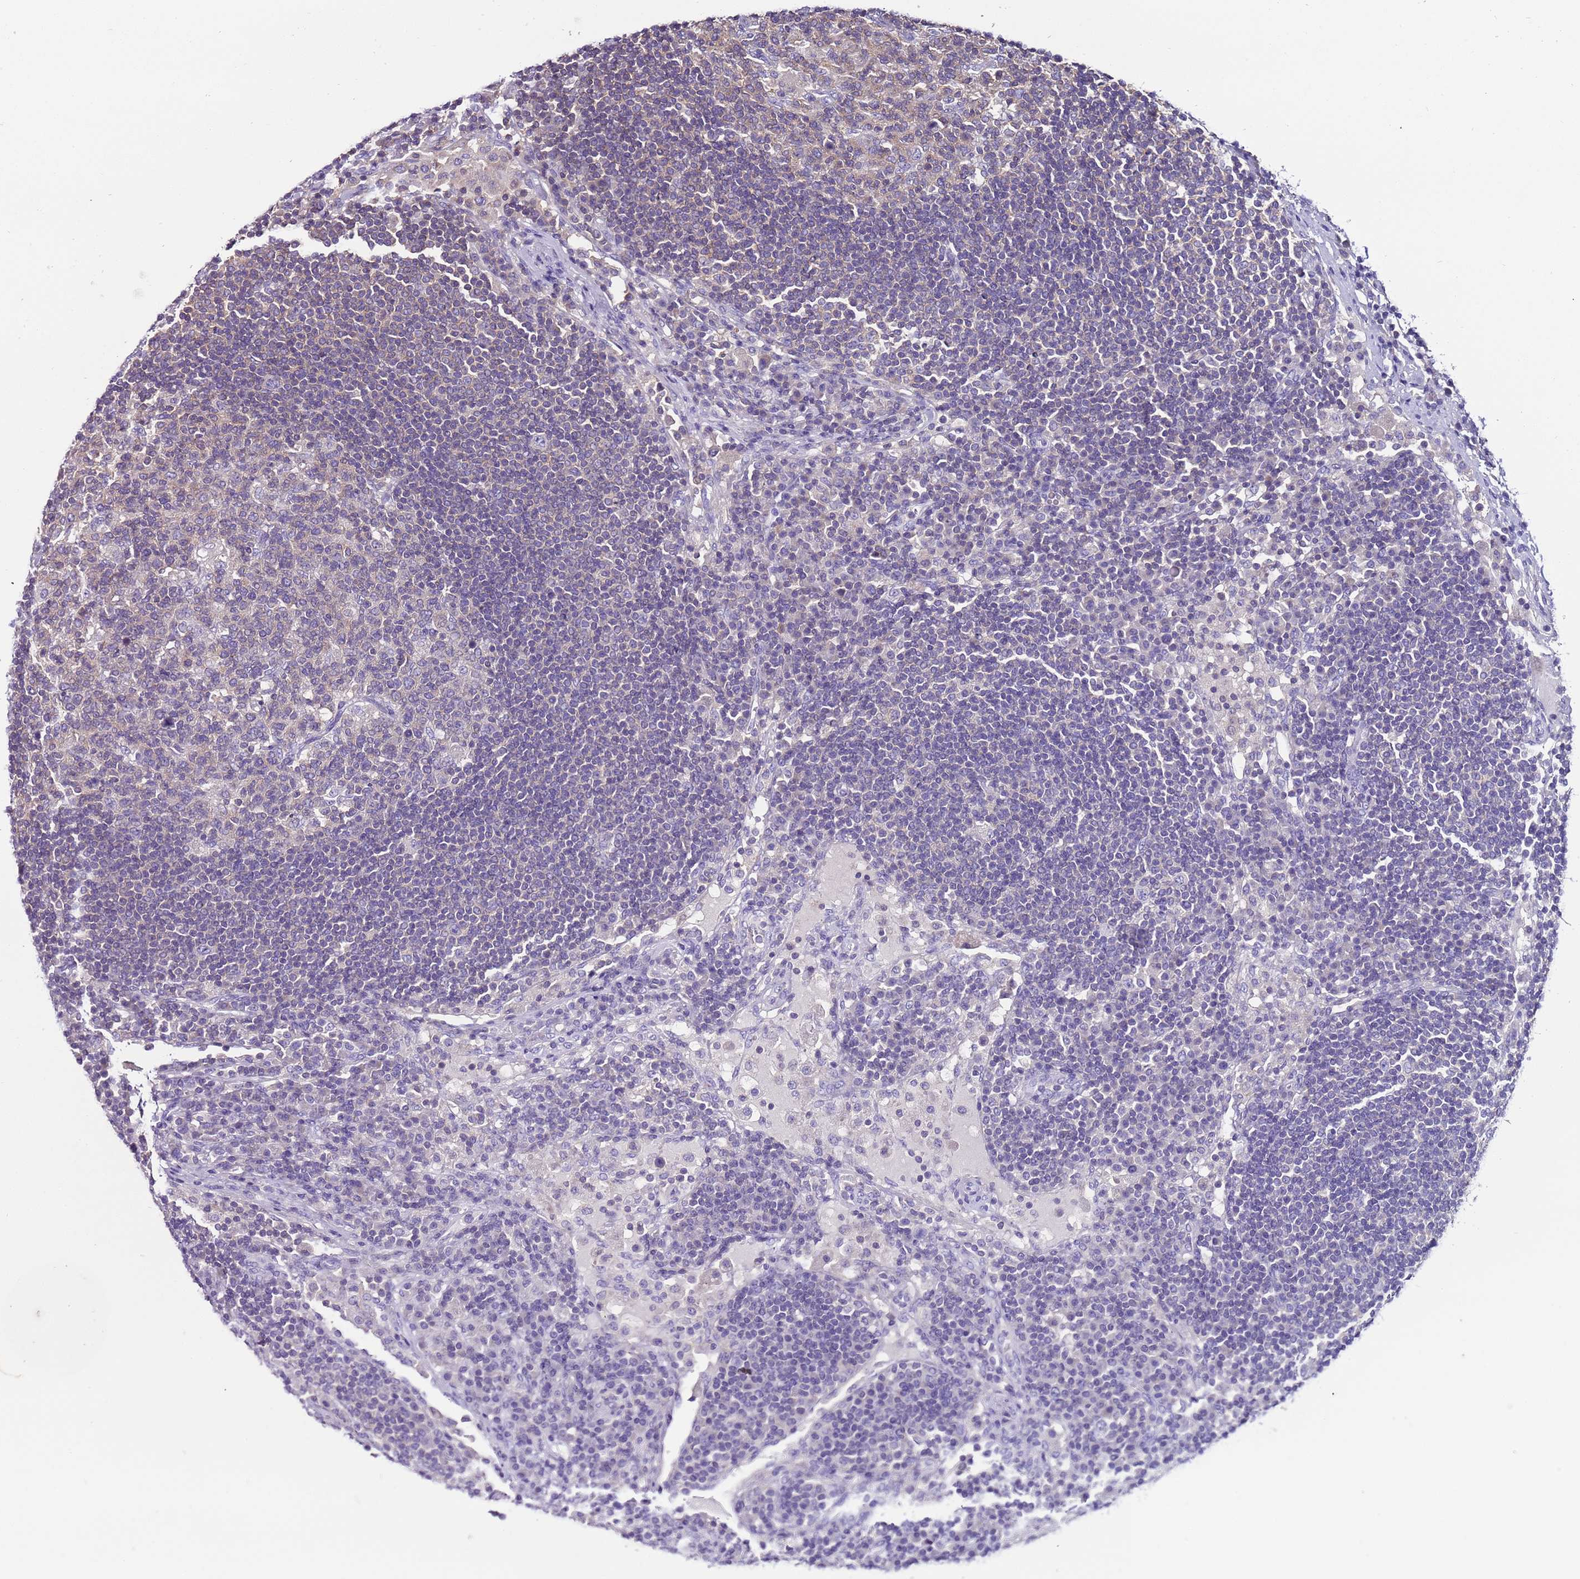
{"staining": {"intensity": "negative", "quantity": "none", "location": "none"}, "tissue": "lymph node", "cell_type": "Germinal center cells", "image_type": "normal", "snomed": [{"axis": "morphology", "description": "Normal tissue, NOS"}, {"axis": "topography", "description": "Lymph node"}], "caption": "Immunohistochemistry (IHC) histopathology image of benign human lymph node stained for a protein (brown), which shows no positivity in germinal center cells. (Stains: DAB IHC with hematoxylin counter stain, Microscopy: brightfield microscopy at high magnification).", "gene": "IGIP", "patient": {"sex": "female", "age": 53}}